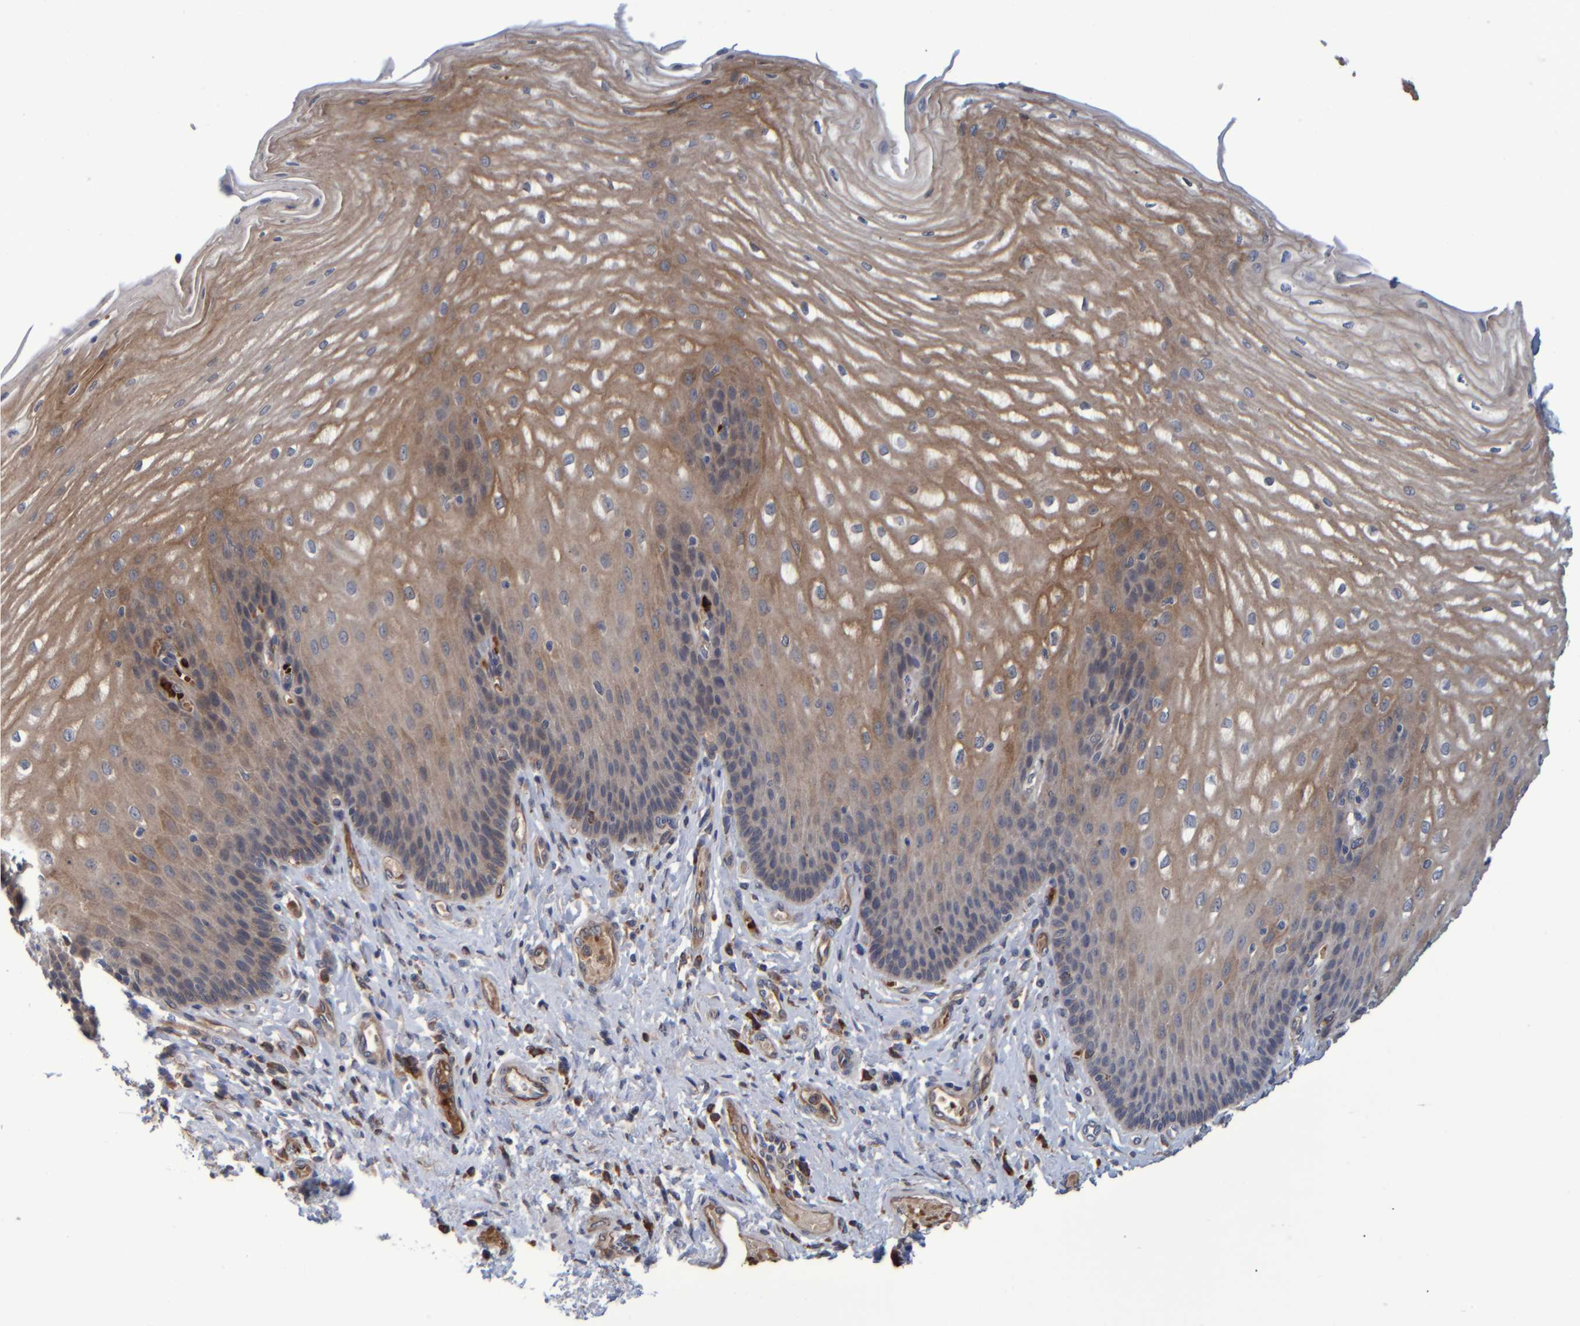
{"staining": {"intensity": "moderate", "quantity": ">75%", "location": "cytoplasmic/membranous"}, "tissue": "esophagus", "cell_type": "Squamous epithelial cells", "image_type": "normal", "snomed": [{"axis": "morphology", "description": "Normal tissue, NOS"}, {"axis": "topography", "description": "Esophagus"}], "caption": "A high-resolution histopathology image shows immunohistochemistry (IHC) staining of benign esophagus, which exhibits moderate cytoplasmic/membranous staining in about >75% of squamous epithelial cells.", "gene": "SPAG5", "patient": {"sex": "male", "age": 54}}